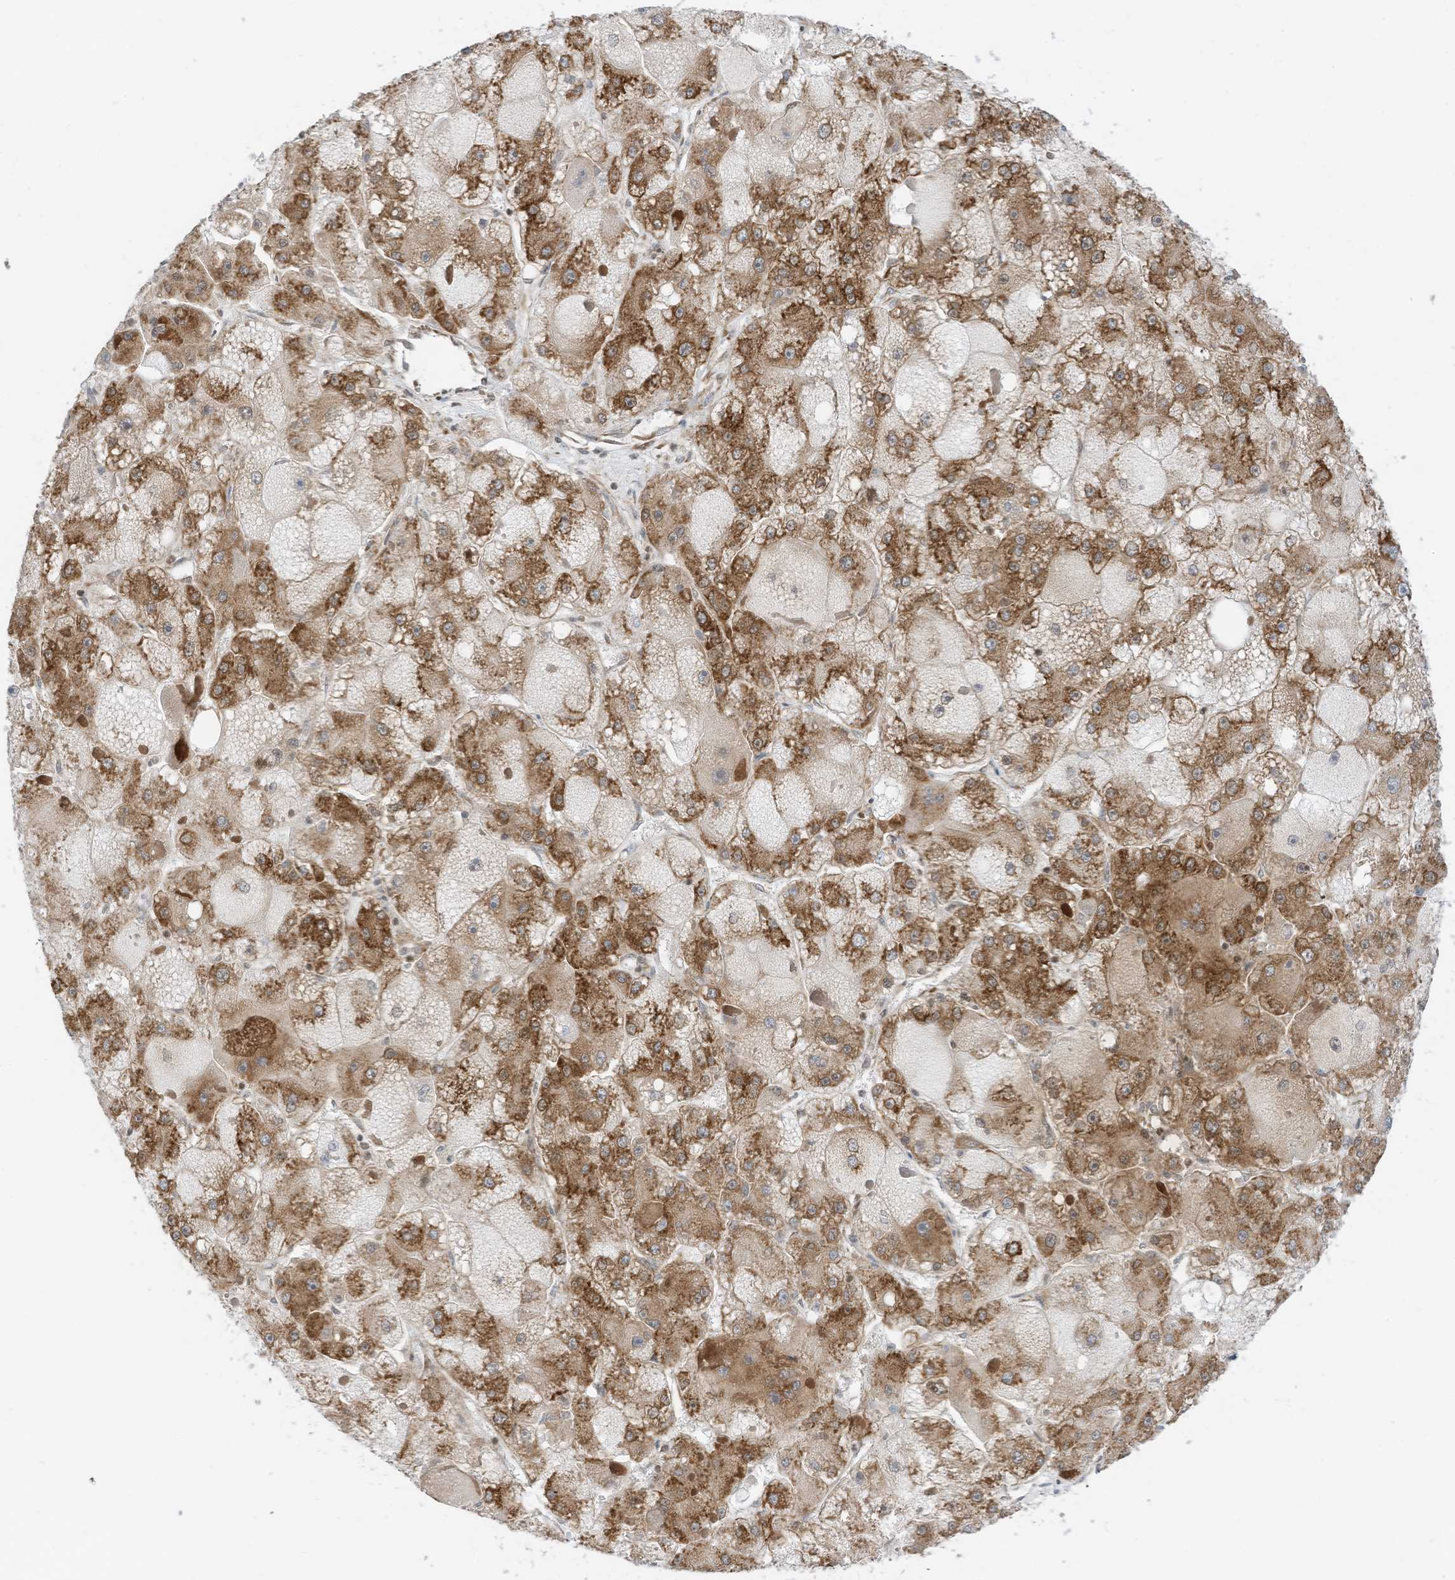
{"staining": {"intensity": "moderate", "quantity": ">75%", "location": "cytoplasmic/membranous"}, "tissue": "liver cancer", "cell_type": "Tumor cells", "image_type": "cancer", "snomed": [{"axis": "morphology", "description": "Carcinoma, Hepatocellular, NOS"}, {"axis": "topography", "description": "Liver"}], "caption": "A micrograph of hepatocellular carcinoma (liver) stained for a protein shows moderate cytoplasmic/membranous brown staining in tumor cells. The staining was performed using DAB (3,3'-diaminobenzidine) to visualize the protein expression in brown, while the nuclei were stained in blue with hematoxylin (Magnification: 20x).", "gene": "EDF1", "patient": {"sex": "female", "age": 73}}